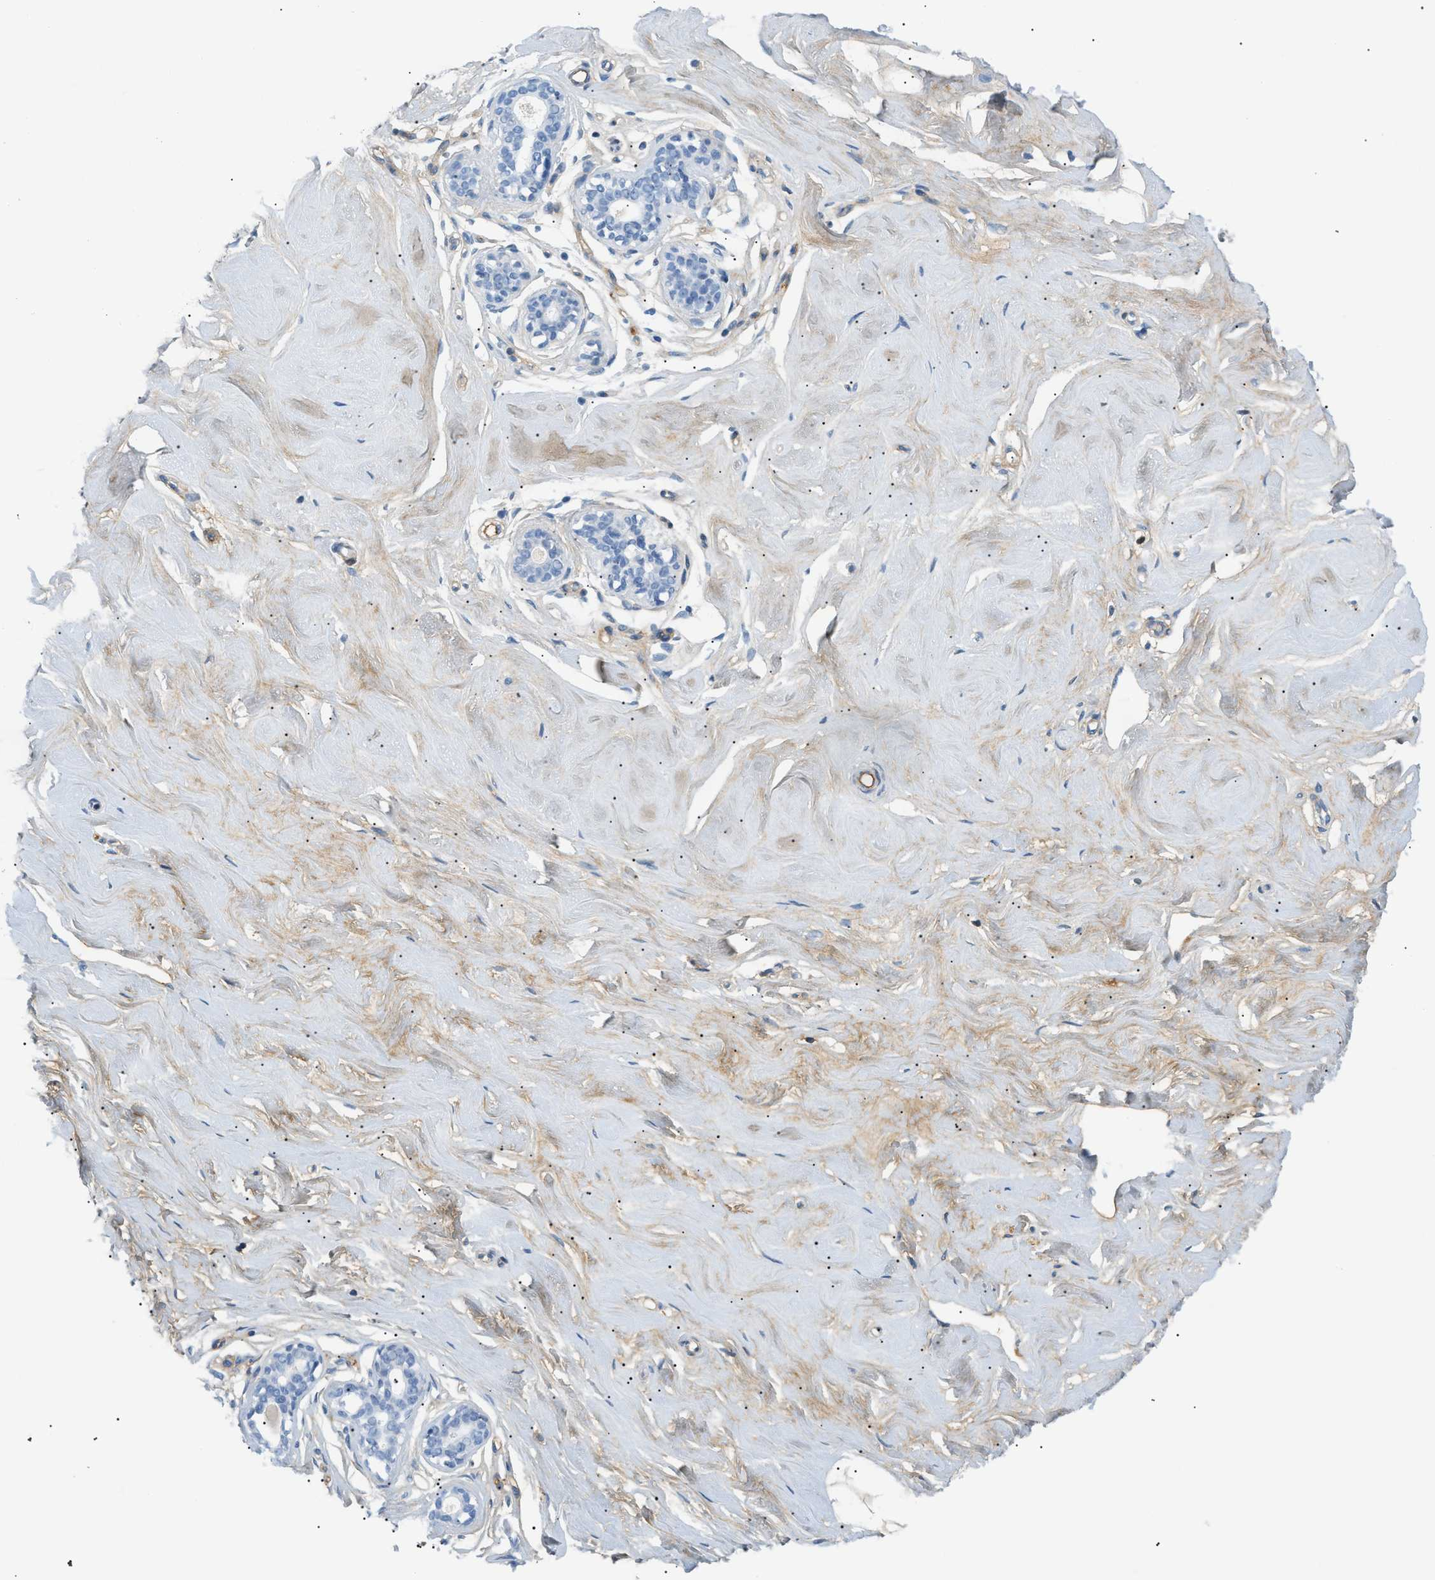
{"staining": {"intensity": "negative", "quantity": "none", "location": "none"}, "tissue": "breast", "cell_type": "Adipocytes", "image_type": "normal", "snomed": [{"axis": "morphology", "description": "Normal tissue, NOS"}, {"axis": "topography", "description": "Breast"}], "caption": "IHC of normal human breast displays no staining in adipocytes.", "gene": "CFH", "patient": {"sex": "female", "age": 23}}